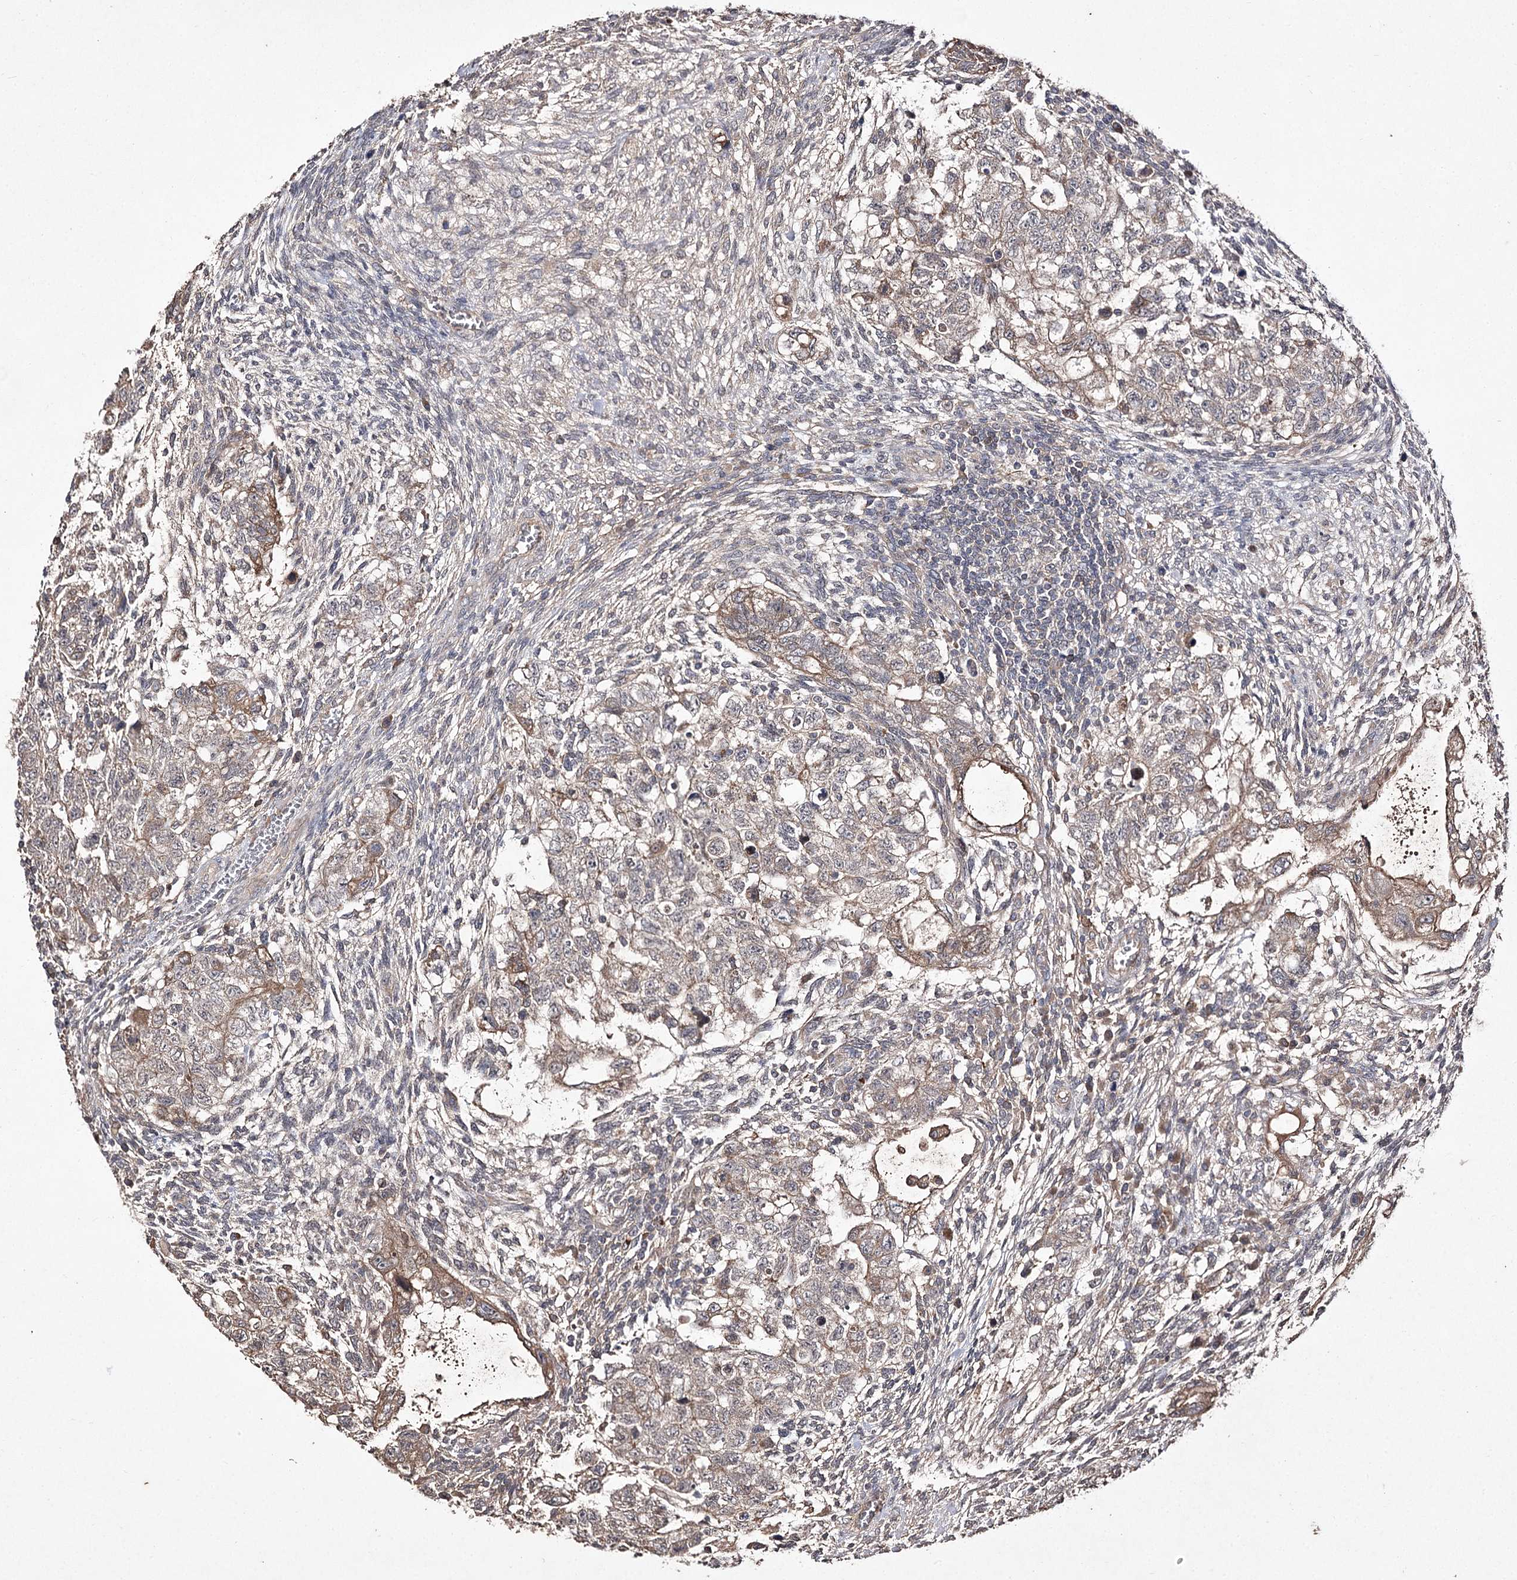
{"staining": {"intensity": "moderate", "quantity": "<25%", "location": "cytoplasmic/membranous"}, "tissue": "testis cancer", "cell_type": "Tumor cells", "image_type": "cancer", "snomed": [{"axis": "morphology", "description": "Carcinoma, Embryonal, NOS"}, {"axis": "topography", "description": "Testis"}], "caption": "IHC (DAB) staining of human testis embryonal carcinoma demonstrates moderate cytoplasmic/membranous protein expression in about <25% of tumor cells. (DAB (3,3'-diaminobenzidine) = brown stain, brightfield microscopy at high magnification).", "gene": "FANCL", "patient": {"sex": "male", "age": 37}}